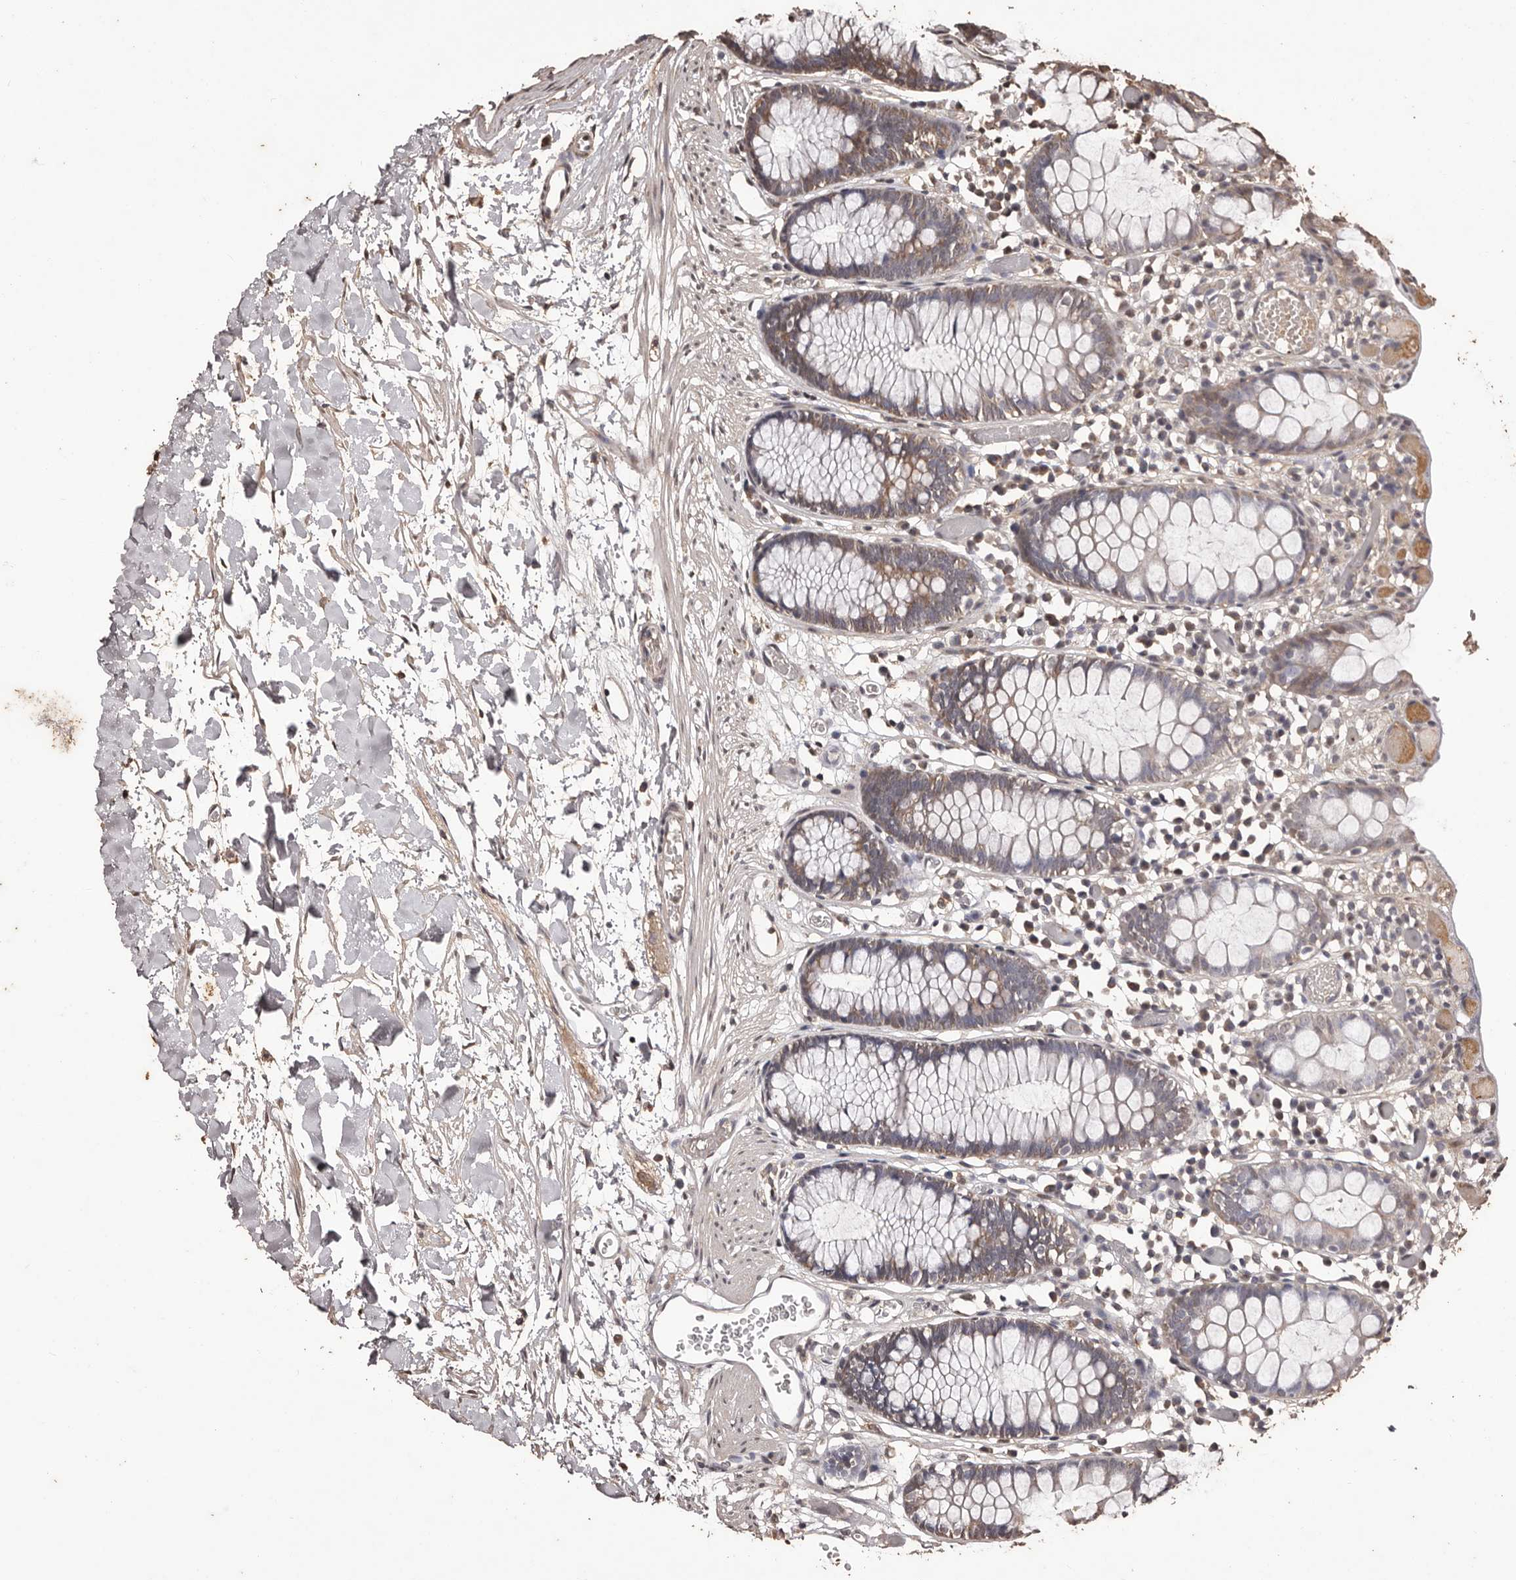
{"staining": {"intensity": "moderate", "quantity": ">75%", "location": "cytoplasmic/membranous"}, "tissue": "colon", "cell_type": "Endothelial cells", "image_type": "normal", "snomed": [{"axis": "morphology", "description": "Normal tissue, NOS"}, {"axis": "topography", "description": "Colon"}], "caption": "Colon stained with a protein marker displays moderate staining in endothelial cells.", "gene": "NAV1", "patient": {"sex": "male", "age": 14}}